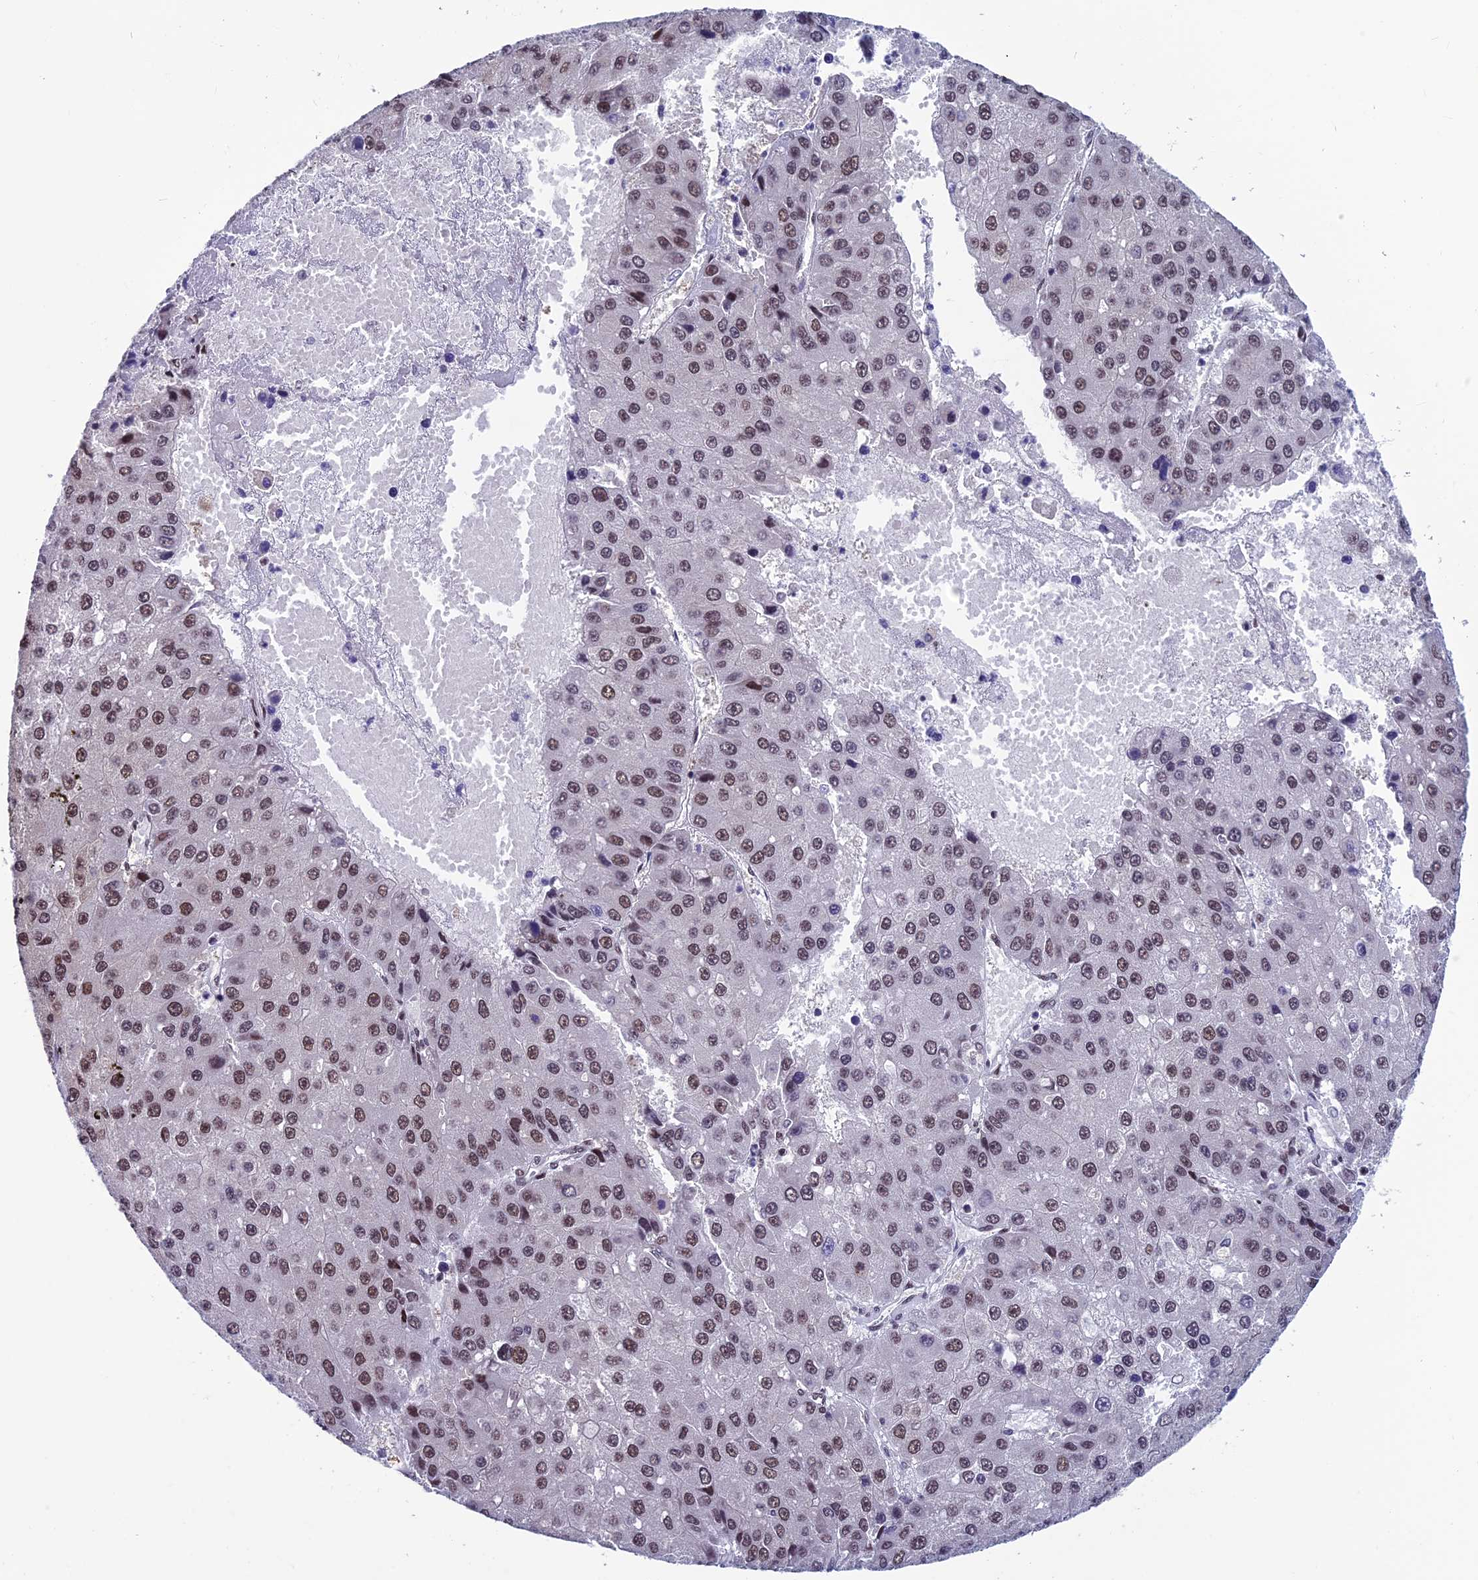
{"staining": {"intensity": "moderate", "quantity": ">75%", "location": "nuclear"}, "tissue": "liver cancer", "cell_type": "Tumor cells", "image_type": "cancer", "snomed": [{"axis": "morphology", "description": "Carcinoma, Hepatocellular, NOS"}, {"axis": "topography", "description": "Liver"}], "caption": "Moderate nuclear protein positivity is seen in about >75% of tumor cells in liver hepatocellular carcinoma.", "gene": "KIAA1191", "patient": {"sex": "female", "age": 73}}